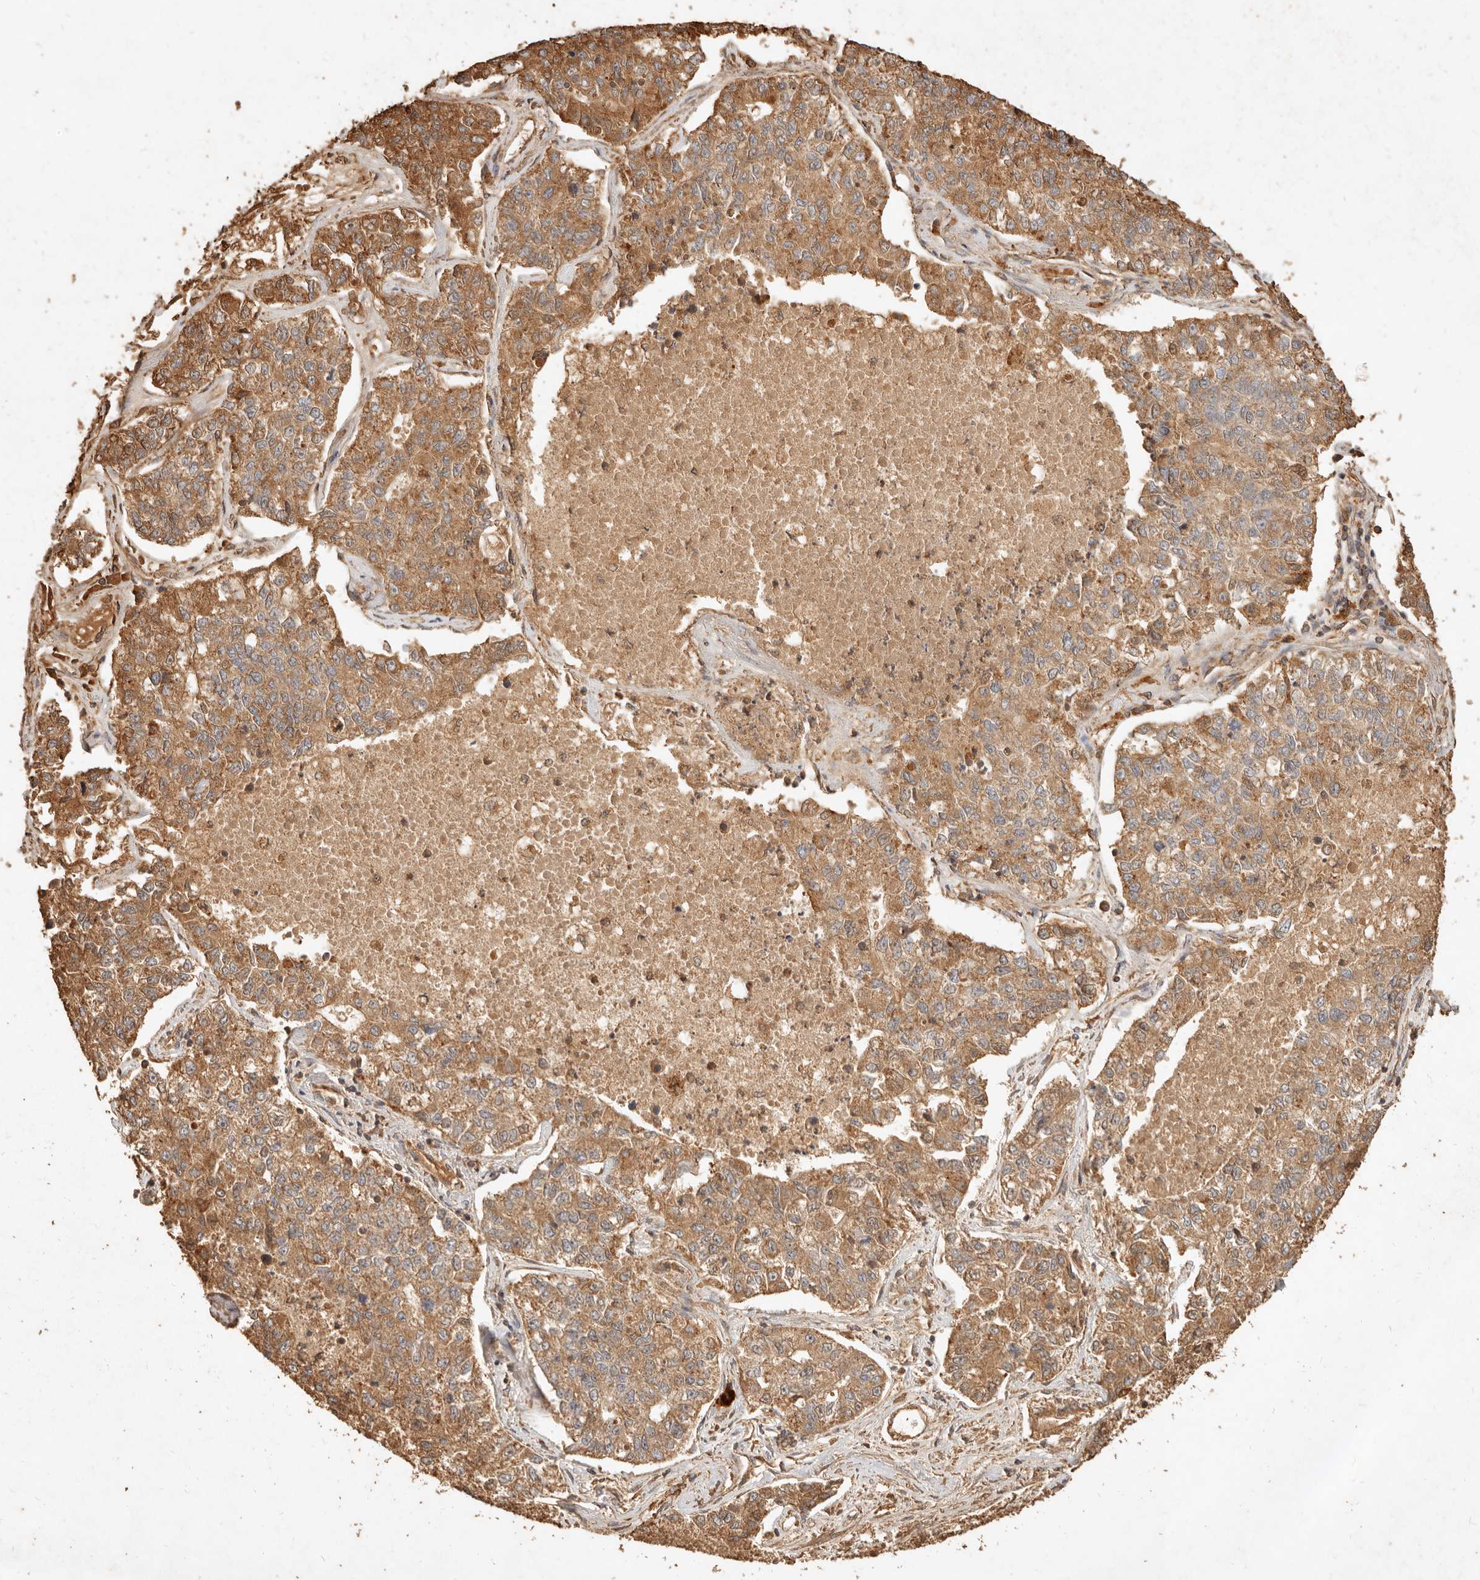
{"staining": {"intensity": "moderate", "quantity": ">75%", "location": "cytoplasmic/membranous"}, "tissue": "lung cancer", "cell_type": "Tumor cells", "image_type": "cancer", "snomed": [{"axis": "morphology", "description": "Adenocarcinoma, NOS"}, {"axis": "topography", "description": "Lung"}], "caption": "Protein expression analysis of lung adenocarcinoma reveals moderate cytoplasmic/membranous staining in about >75% of tumor cells.", "gene": "FAM180B", "patient": {"sex": "male", "age": 49}}